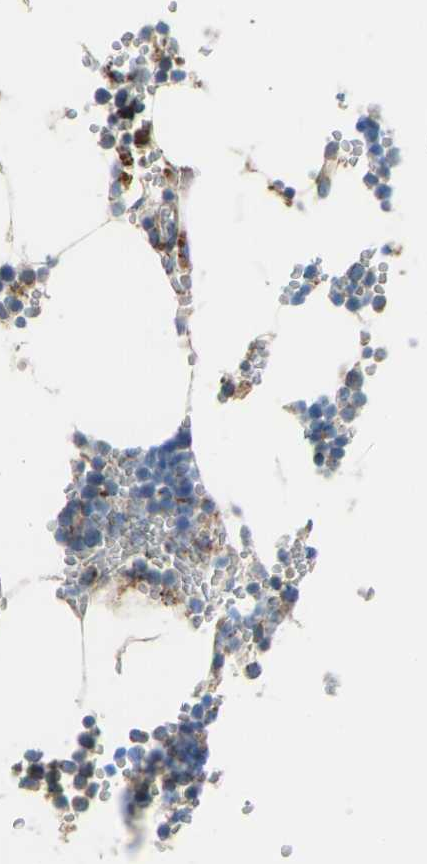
{"staining": {"intensity": "moderate", "quantity": "<25%", "location": "cytoplasmic/membranous"}, "tissue": "bone marrow", "cell_type": "Hematopoietic cells", "image_type": "normal", "snomed": [{"axis": "morphology", "description": "Normal tissue, NOS"}, {"axis": "topography", "description": "Bone marrow"}], "caption": "Approximately <25% of hematopoietic cells in normal human bone marrow display moderate cytoplasmic/membranous protein positivity as visualized by brown immunohistochemical staining.", "gene": "SMIM20", "patient": {"sex": "male", "age": 70}}